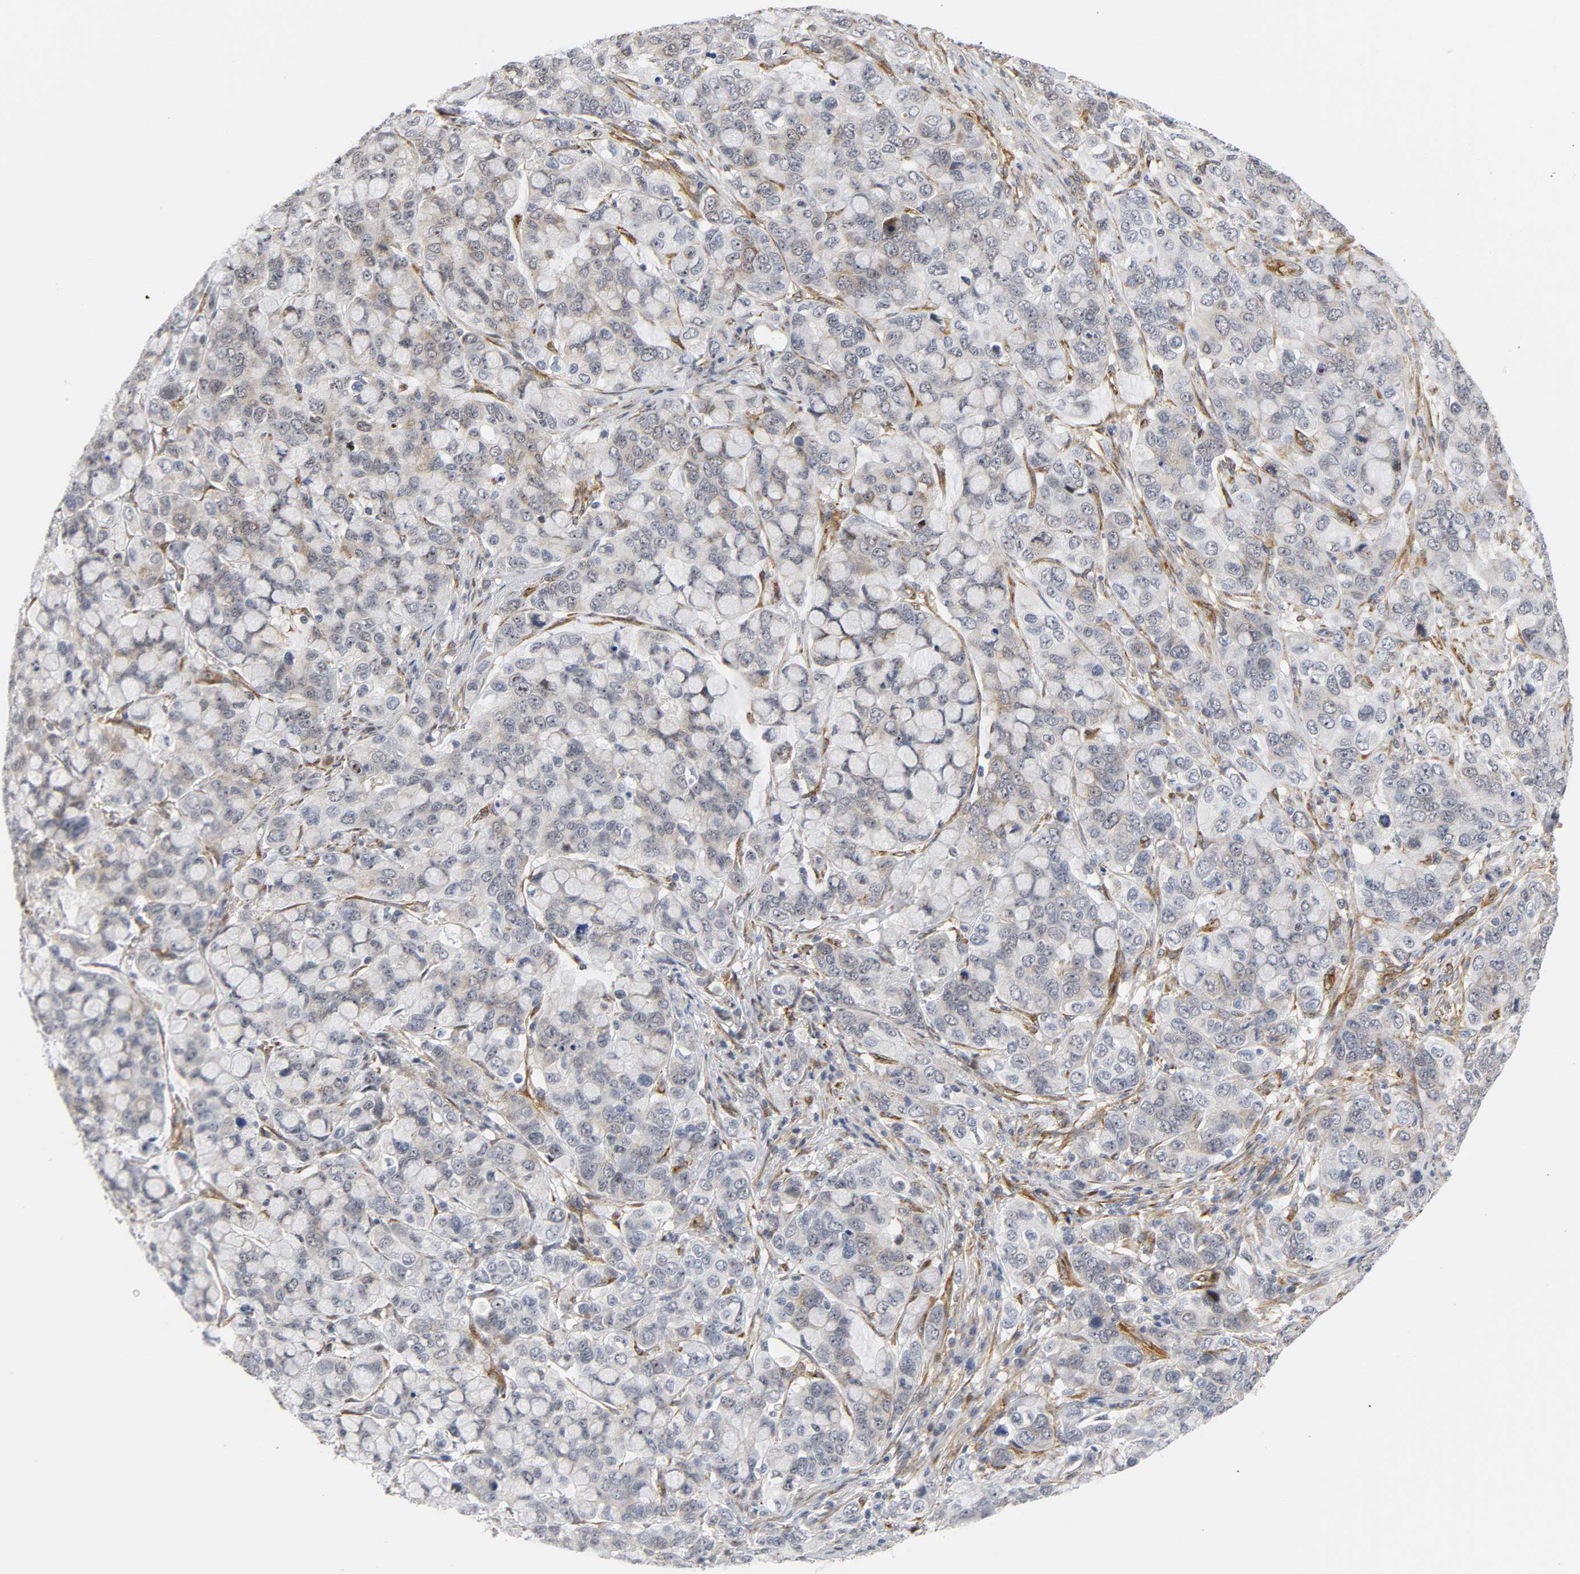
{"staining": {"intensity": "negative", "quantity": "none", "location": "none"}, "tissue": "stomach cancer", "cell_type": "Tumor cells", "image_type": "cancer", "snomed": [{"axis": "morphology", "description": "Adenocarcinoma, NOS"}, {"axis": "topography", "description": "Stomach, lower"}], "caption": "This is an IHC image of human stomach cancer. There is no positivity in tumor cells.", "gene": "DOCK1", "patient": {"sex": "male", "age": 84}}